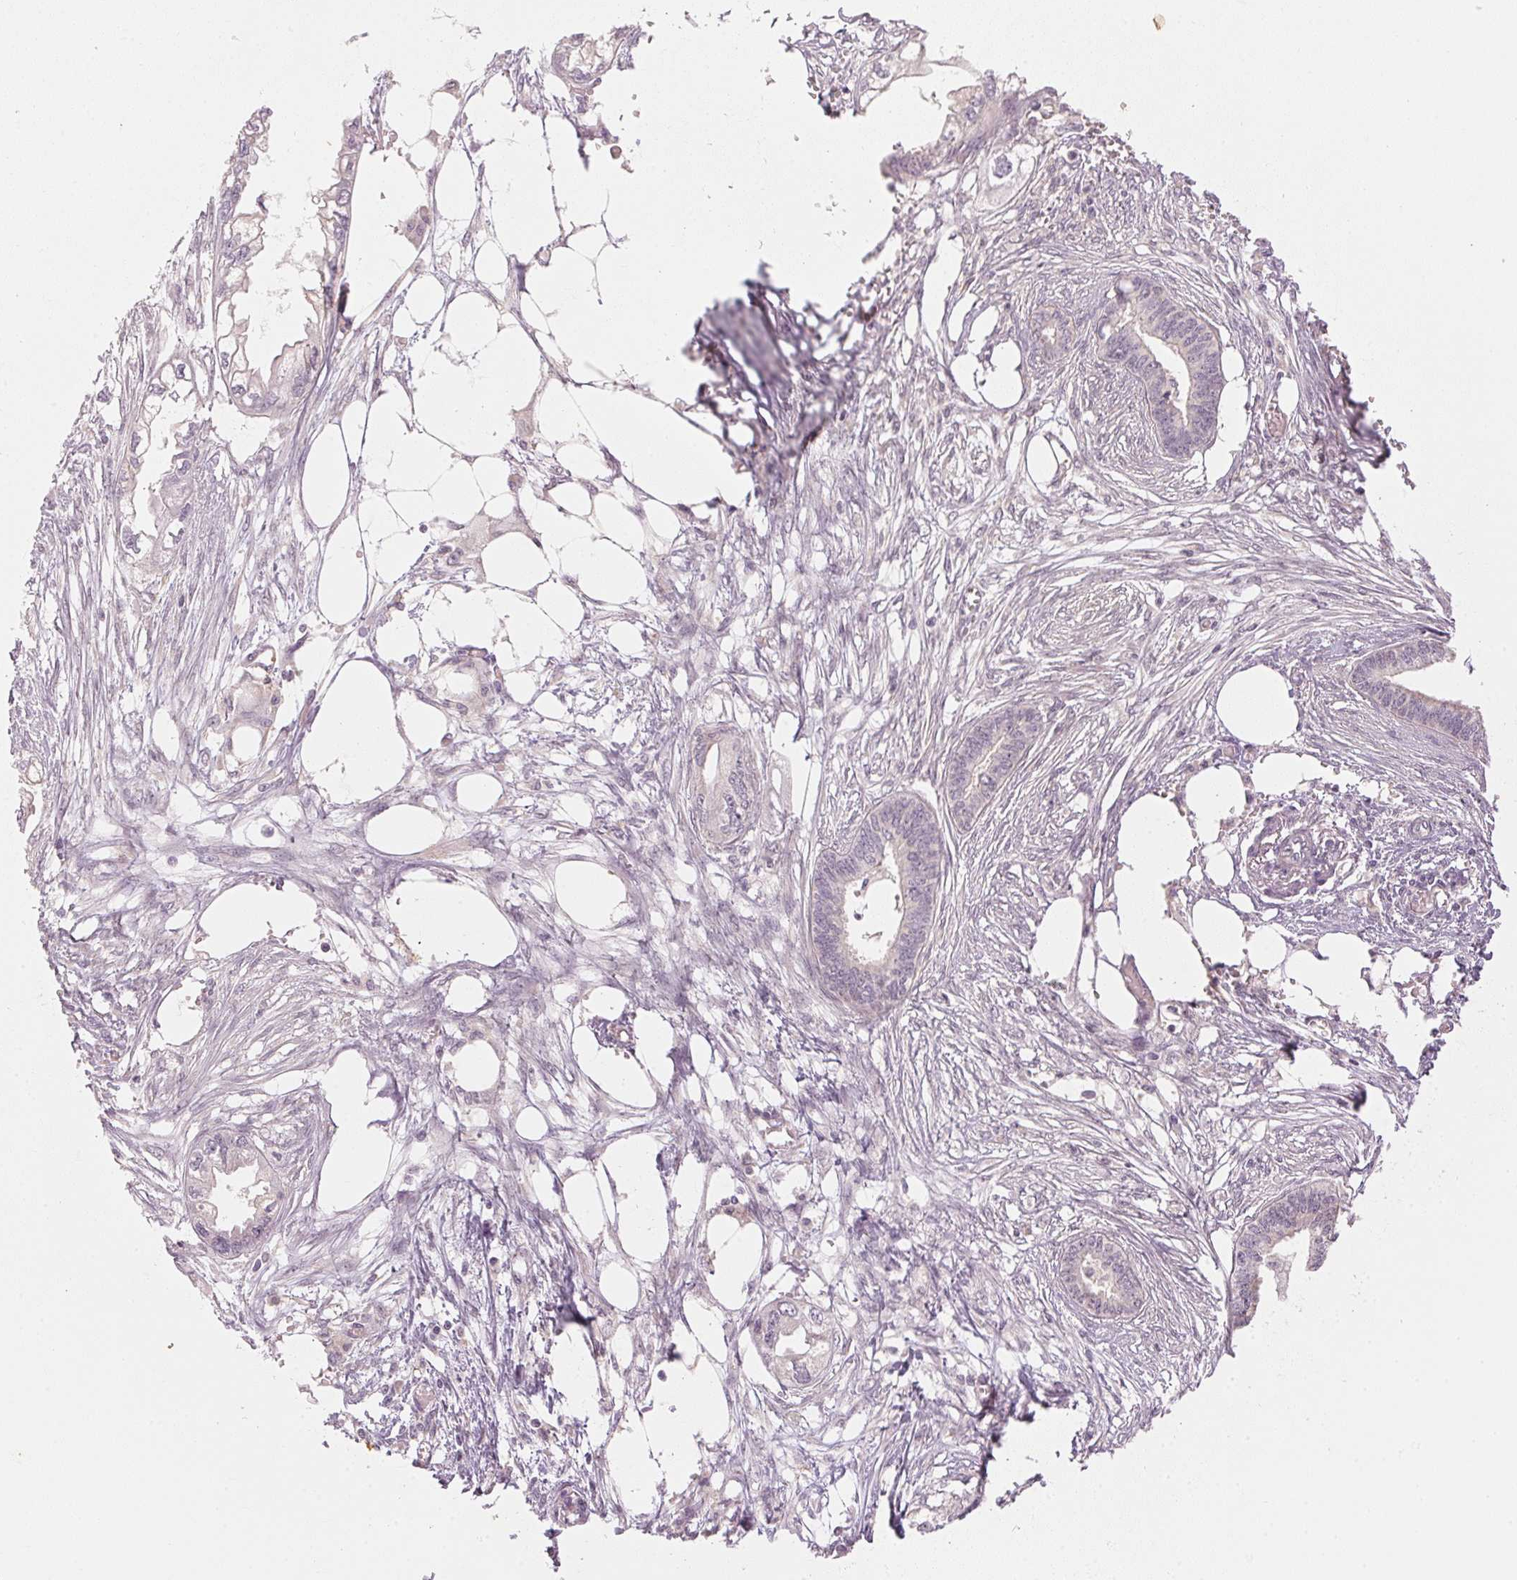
{"staining": {"intensity": "negative", "quantity": "none", "location": "none"}, "tissue": "endometrial cancer", "cell_type": "Tumor cells", "image_type": "cancer", "snomed": [{"axis": "morphology", "description": "Adenocarcinoma, NOS"}, {"axis": "morphology", "description": "Adenocarcinoma, metastatic, NOS"}, {"axis": "topography", "description": "Adipose tissue"}, {"axis": "topography", "description": "Endometrium"}], "caption": "This is a histopathology image of immunohistochemistry (IHC) staining of metastatic adenocarcinoma (endometrial), which shows no expression in tumor cells. (Brightfield microscopy of DAB (3,3'-diaminobenzidine) immunohistochemistry at high magnification).", "gene": "KPRP", "patient": {"sex": "female", "age": 67}}